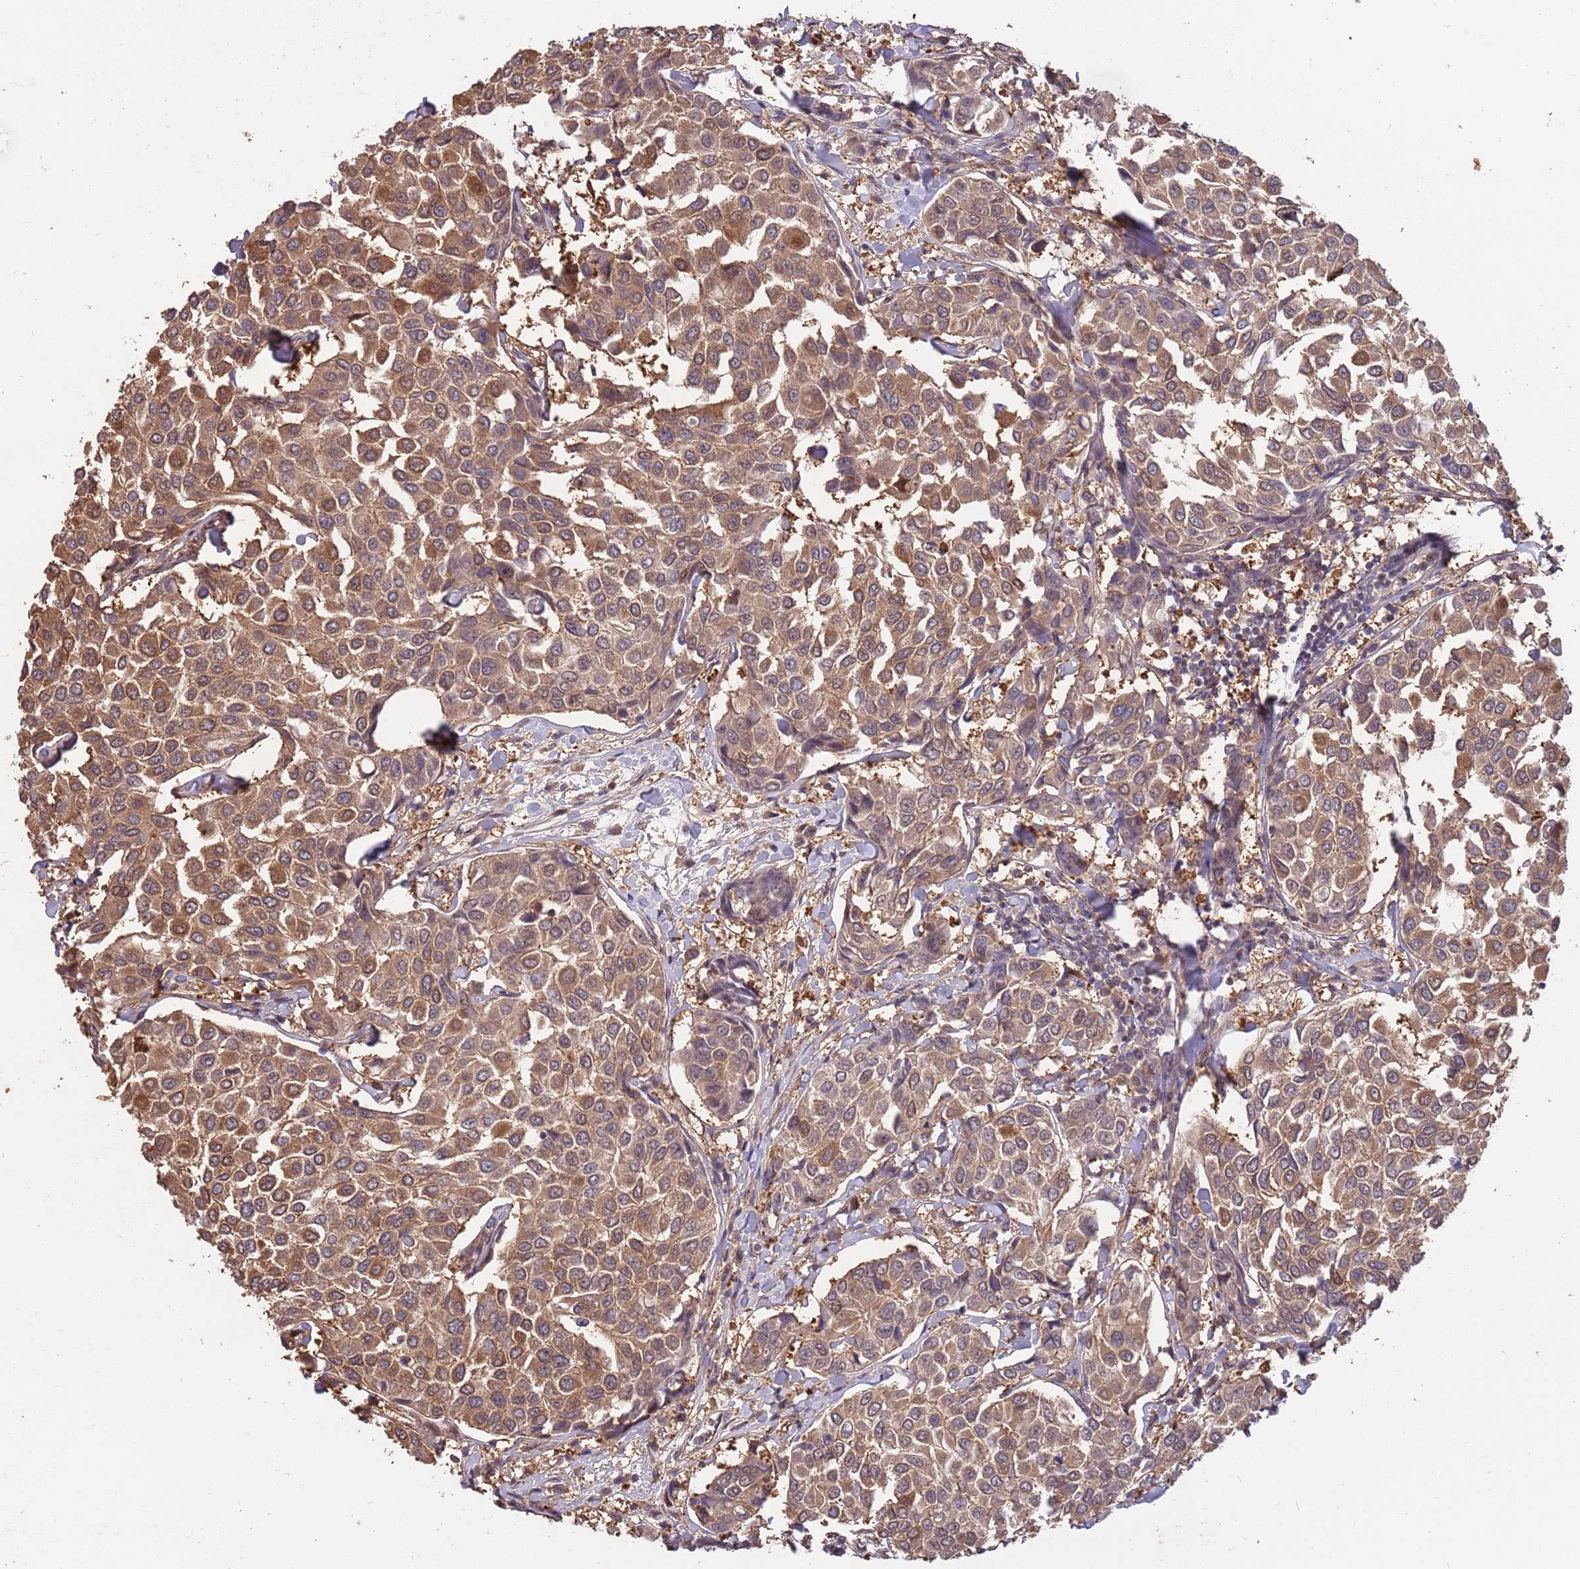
{"staining": {"intensity": "moderate", "quantity": ">75%", "location": "cytoplasmic/membranous"}, "tissue": "breast cancer", "cell_type": "Tumor cells", "image_type": "cancer", "snomed": [{"axis": "morphology", "description": "Duct carcinoma"}, {"axis": "topography", "description": "Breast"}], "caption": "A brown stain shows moderate cytoplasmic/membranous expression of a protein in breast cancer (infiltrating ductal carcinoma) tumor cells. The staining is performed using DAB (3,3'-diaminobenzidine) brown chromogen to label protein expression. The nuclei are counter-stained blue using hematoxylin.", "gene": "SALL1", "patient": {"sex": "female", "age": 55}}